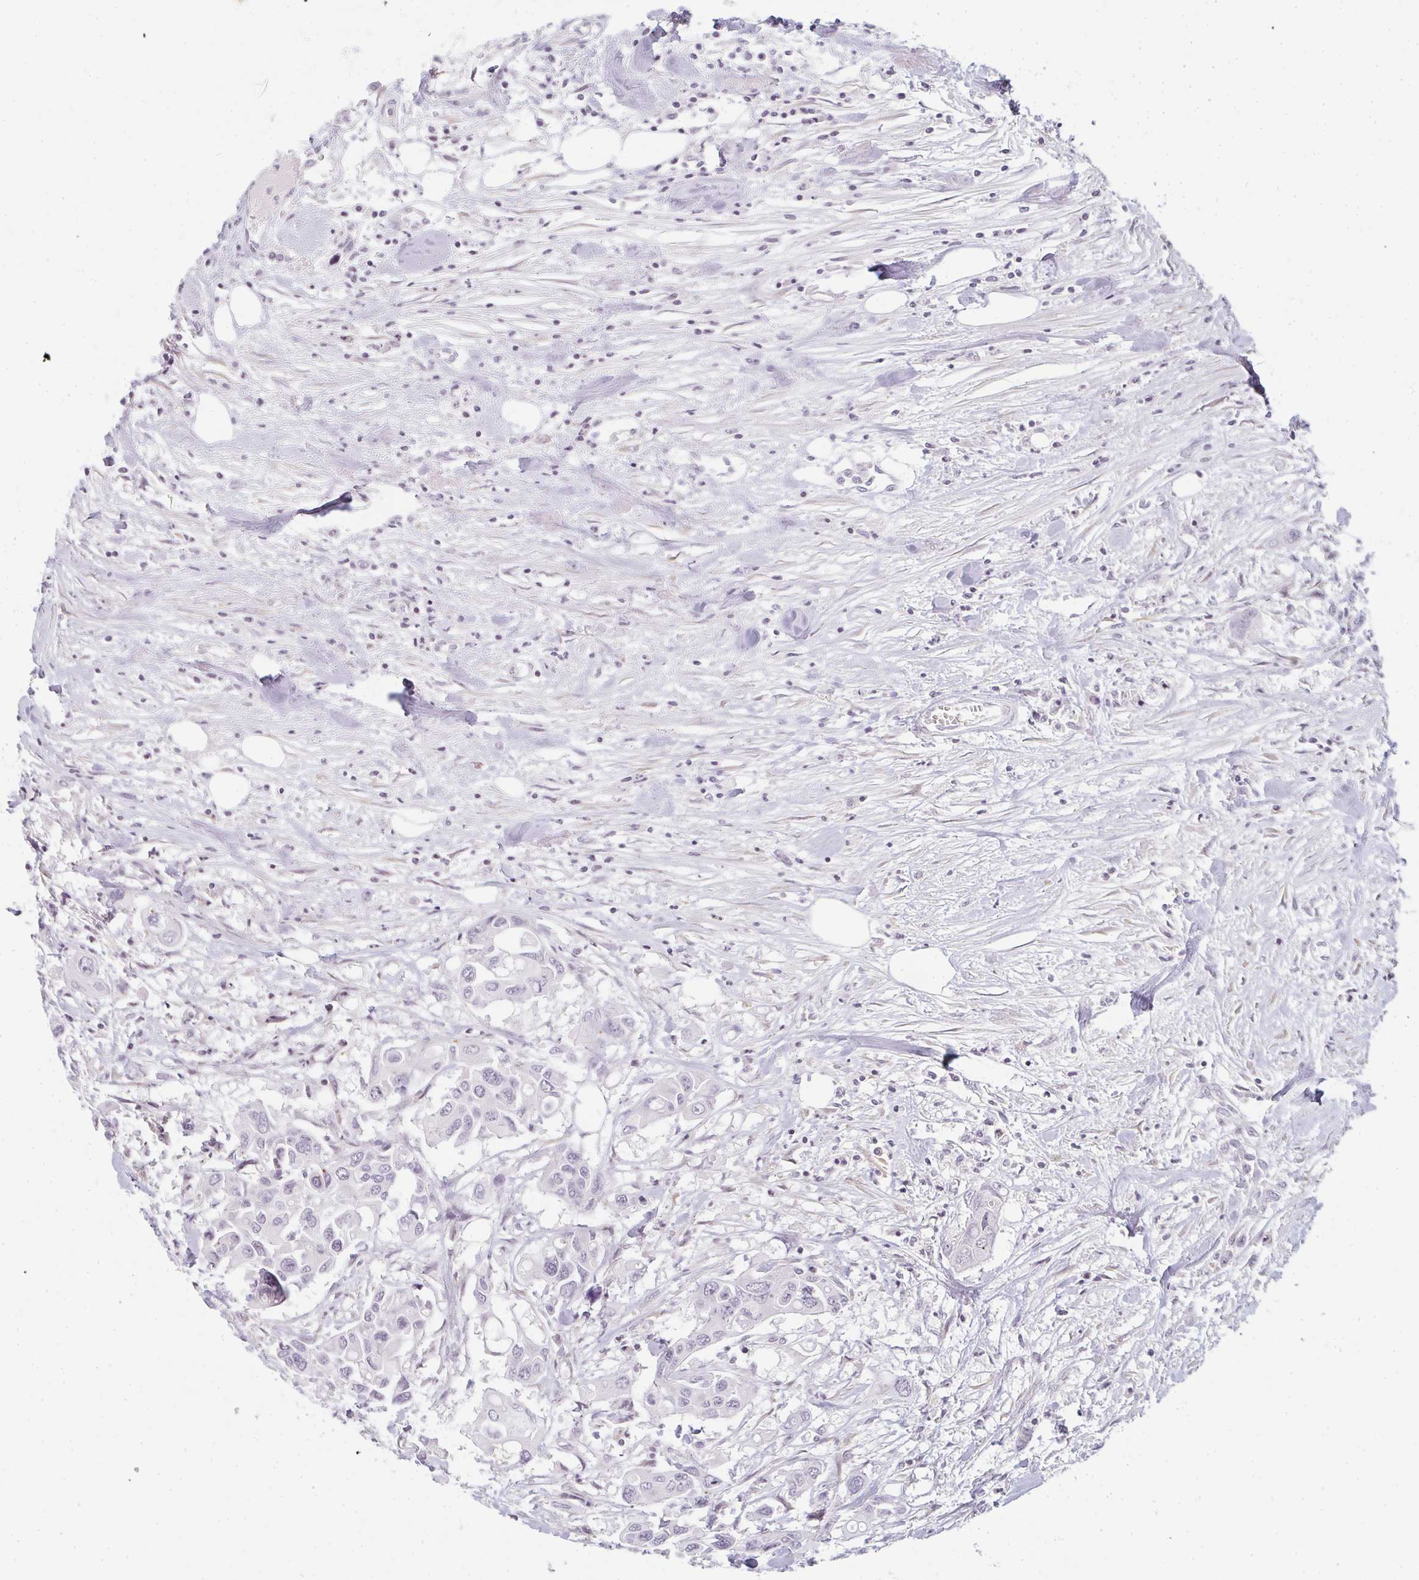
{"staining": {"intensity": "negative", "quantity": "none", "location": "none"}, "tissue": "colorectal cancer", "cell_type": "Tumor cells", "image_type": "cancer", "snomed": [{"axis": "morphology", "description": "Adenocarcinoma, NOS"}, {"axis": "topography", "description": "Colon"}], "caption": "A high-resolution histopathology image shows immunohistochemistry staining of colorectal adenocarcinoma, which exhibits no significant positivity in tumor cells.", "gene": "RBBP6", "patient": {"sex": "male", "age": 77}}